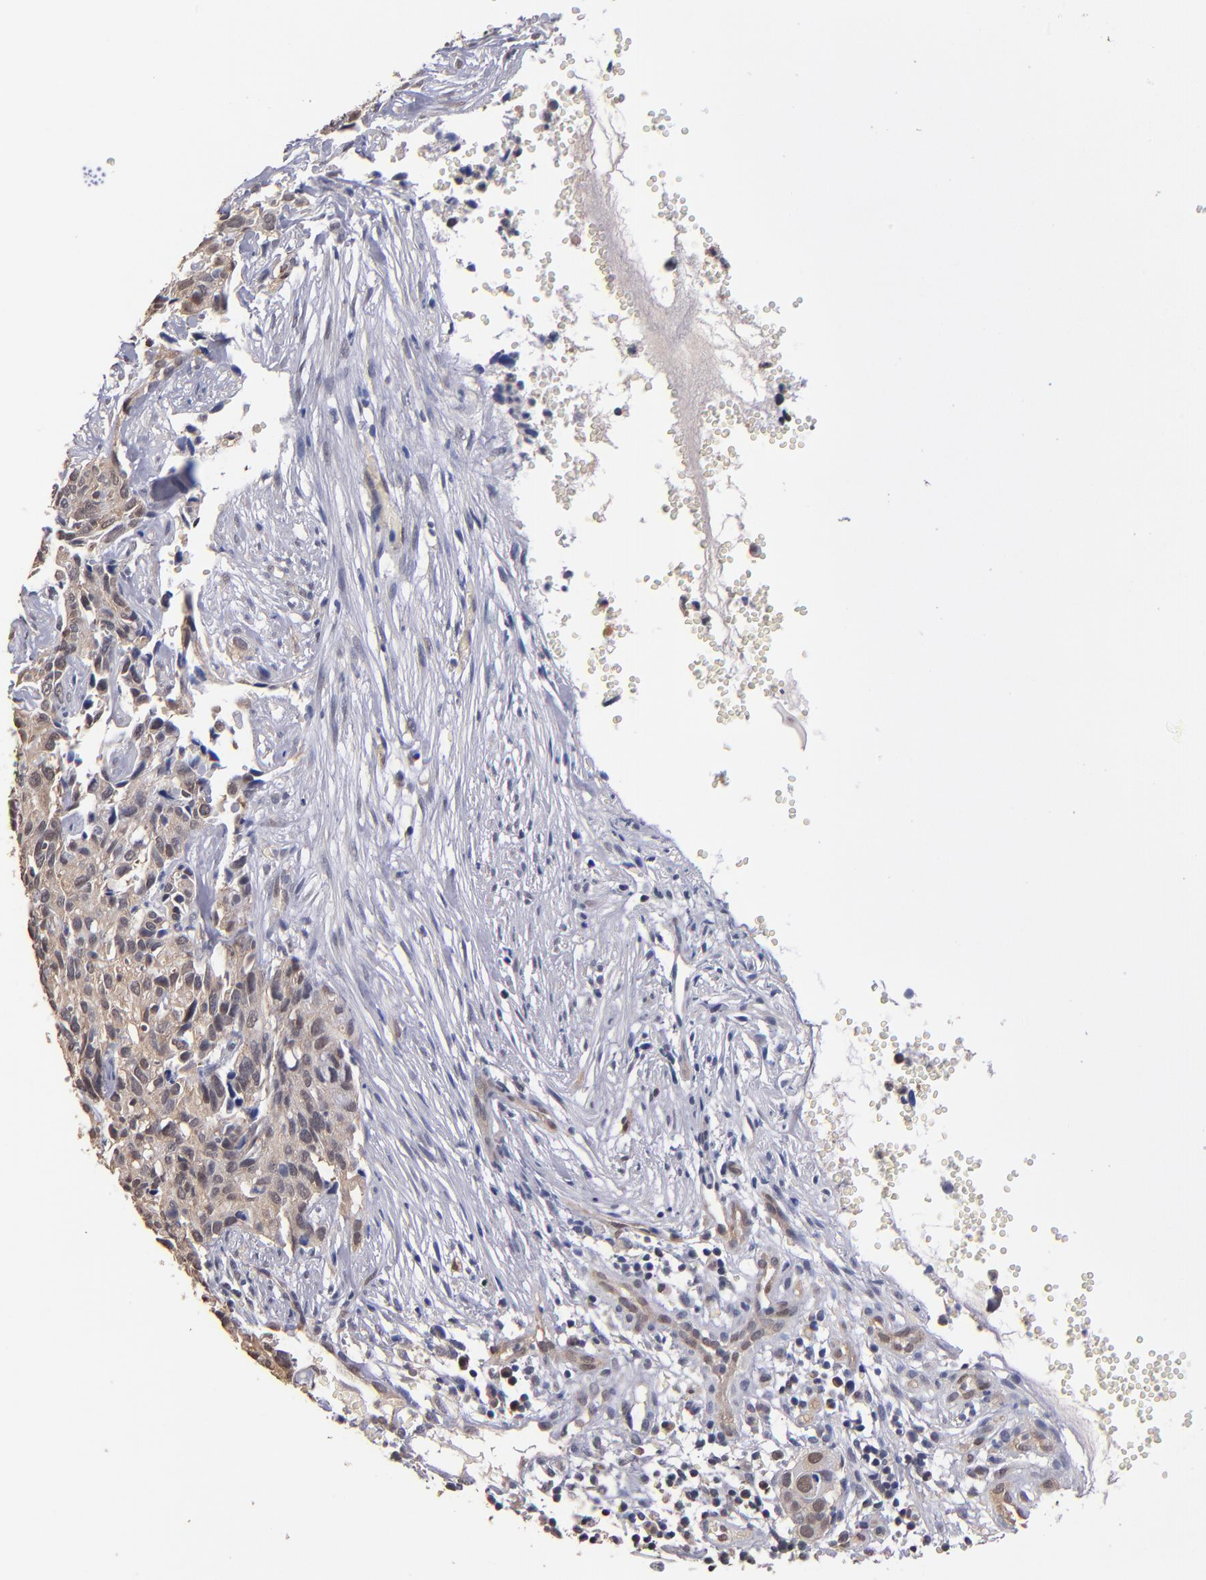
{"staining": {"intensity": "weak", "quantity": "<25%", "location": "cytoplasmic/membranous,nuclear"}, "tissue": "cervical cancer", "cell_type": "Tumor cells", "image_type": "cancer", "snomed": [{"axis": "morphology", "description": "Normal tissue, NOS"}, {"axis": "morphology", "description": "Squamous cell carcinoma, NOS"}, {"axis": "topography", "description": "Cervix"}], "caption": "There is no significant staining in tumor cells of cervical cancer (squamous cell carcinoma).", "gene": "PSMD10", "patient": {"sex": "female", "age": 45}}